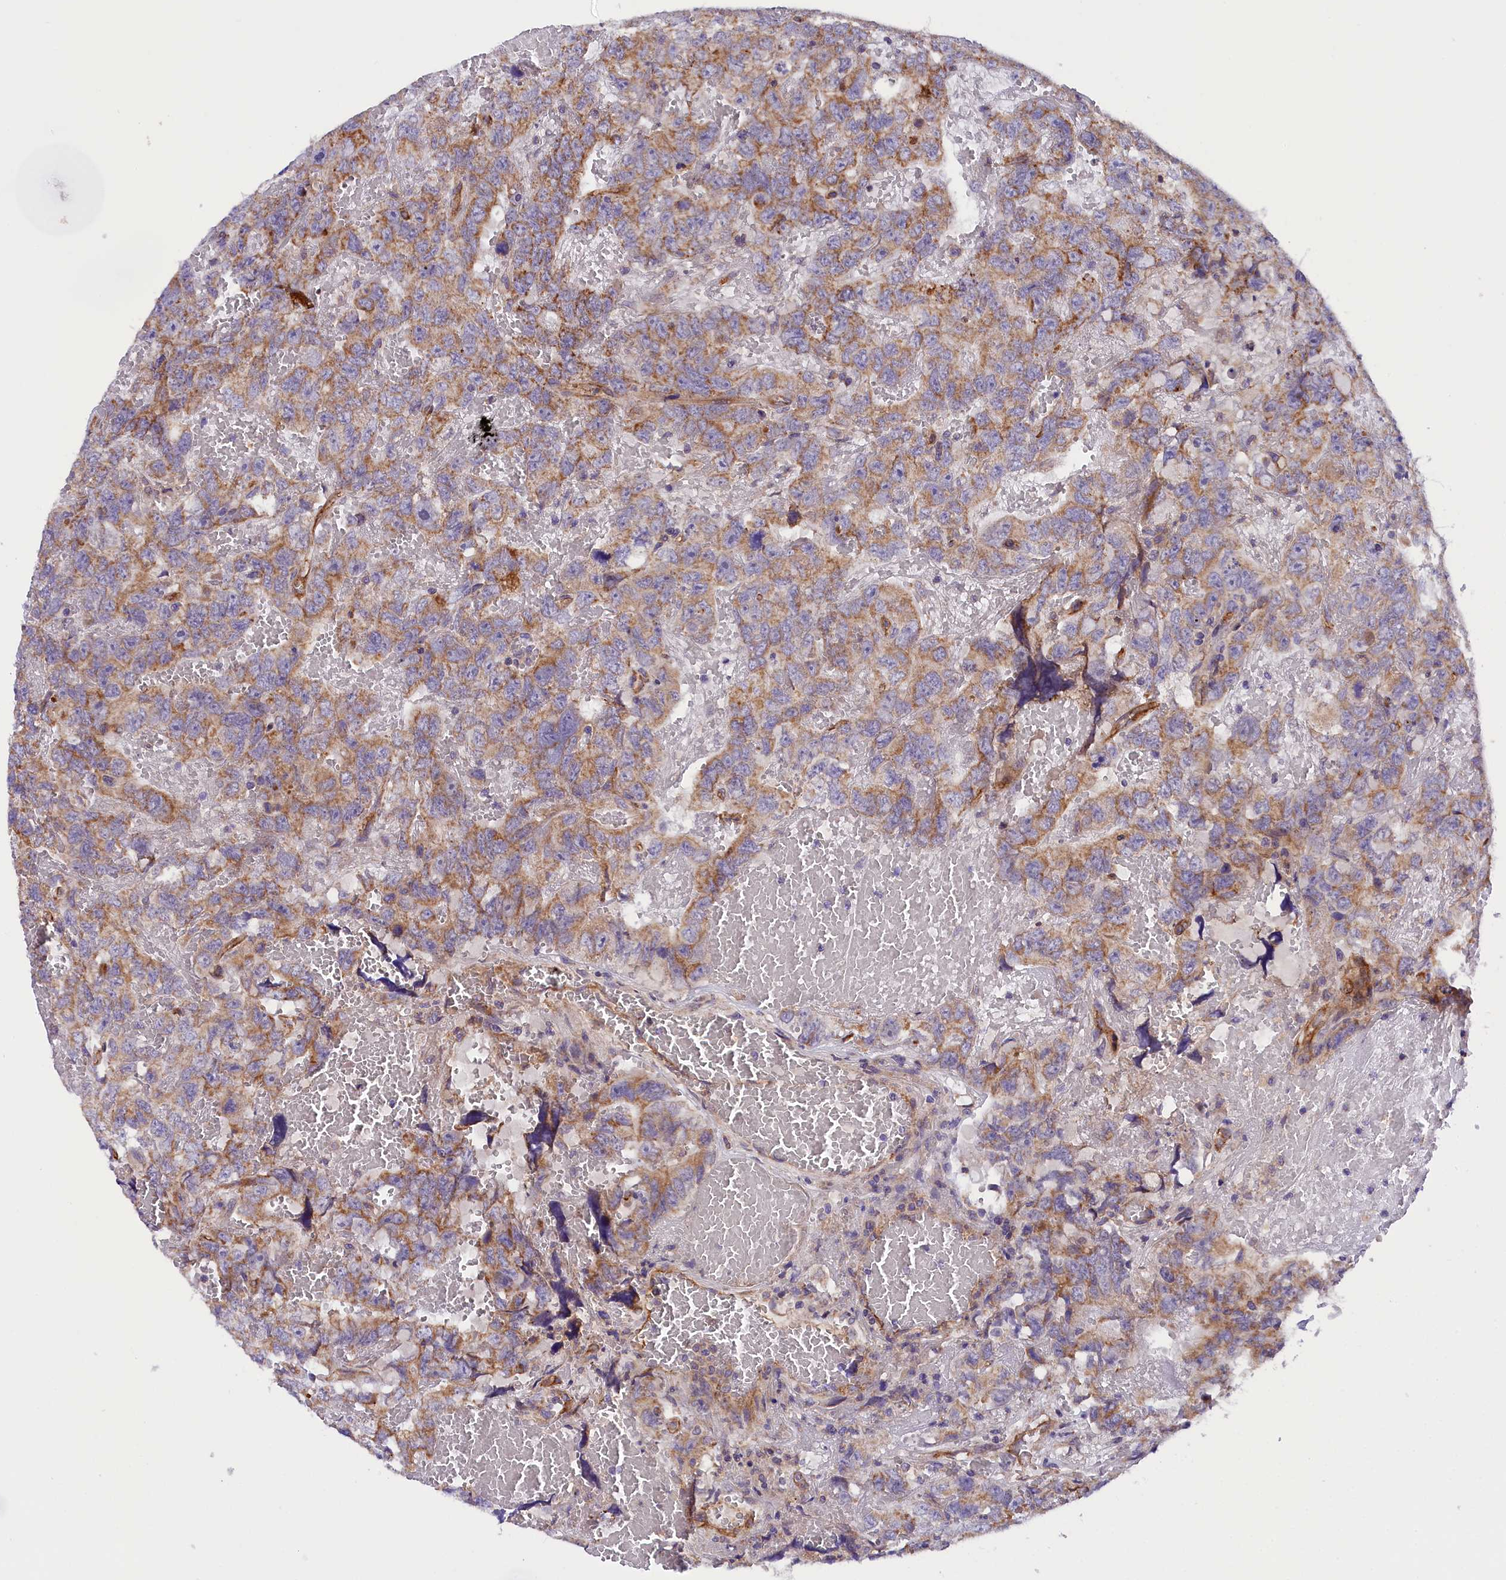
{"staining": {"intensity": "moderate", "quantity": ">75%", "location": "cytoplasmic/membranous"}, "tissue": "testis cancer", "cell_type": "Tumor cells", "image_type": "cancer", "snomed": [{"axis": "morphology", "description": "Carcinoma, Embryonal, NOS"}, {"axis": "topography", "description": "Testis"}], "caption": "Tumor cells reveal medium levels of moderate cytoplasmic/membranous positivity in about >75% of cells in testis cancer. The protein is shown in brown color, while the nuclei are stained blue.", "gene": "DNAJB9", "patient": {"sex": "male", "age": 45}}